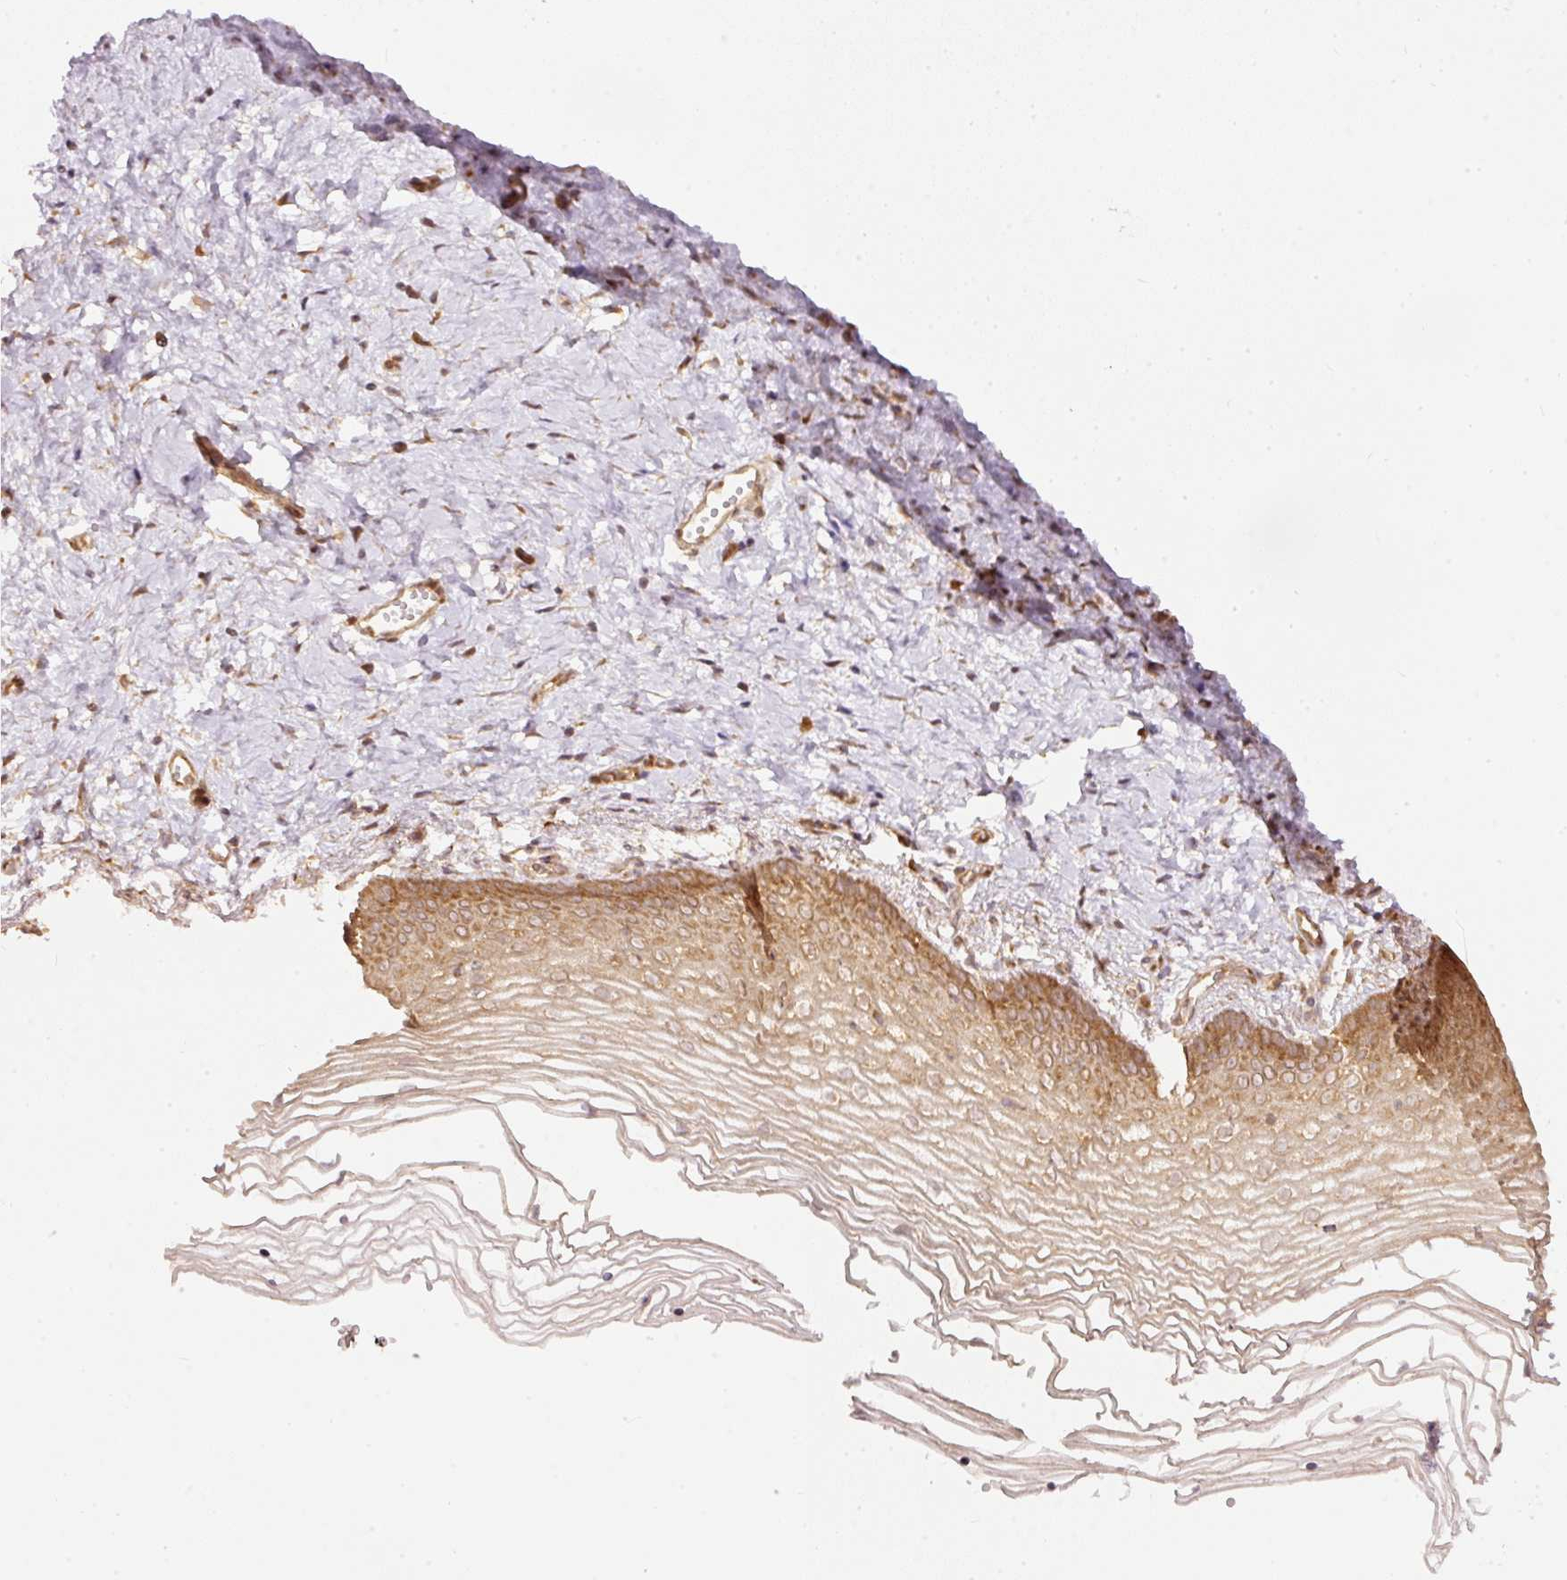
{"staining": {"intensity": "moderate", "quantity": ">75%", "location": "cytoplasmic/membranous"}, "tissue": "vagina", "cell_type": "Squamous epithelial cells", "image_type": "normal", "snomed": [{"axis": "morphology", "description": "Normal tissue, NOS"}, {"axis": "topography", "description": "Vagina"}], "caption": "This image shows normal vagina stained with IHC to label a protein in brown. The cytoplasmic/membranous of squamous epithelial cells show moderate positivity for the protein. Nuclei are counter-stained blue.", "gene": "EIF3B", "patient": {"sex": "female", "age": 56}}